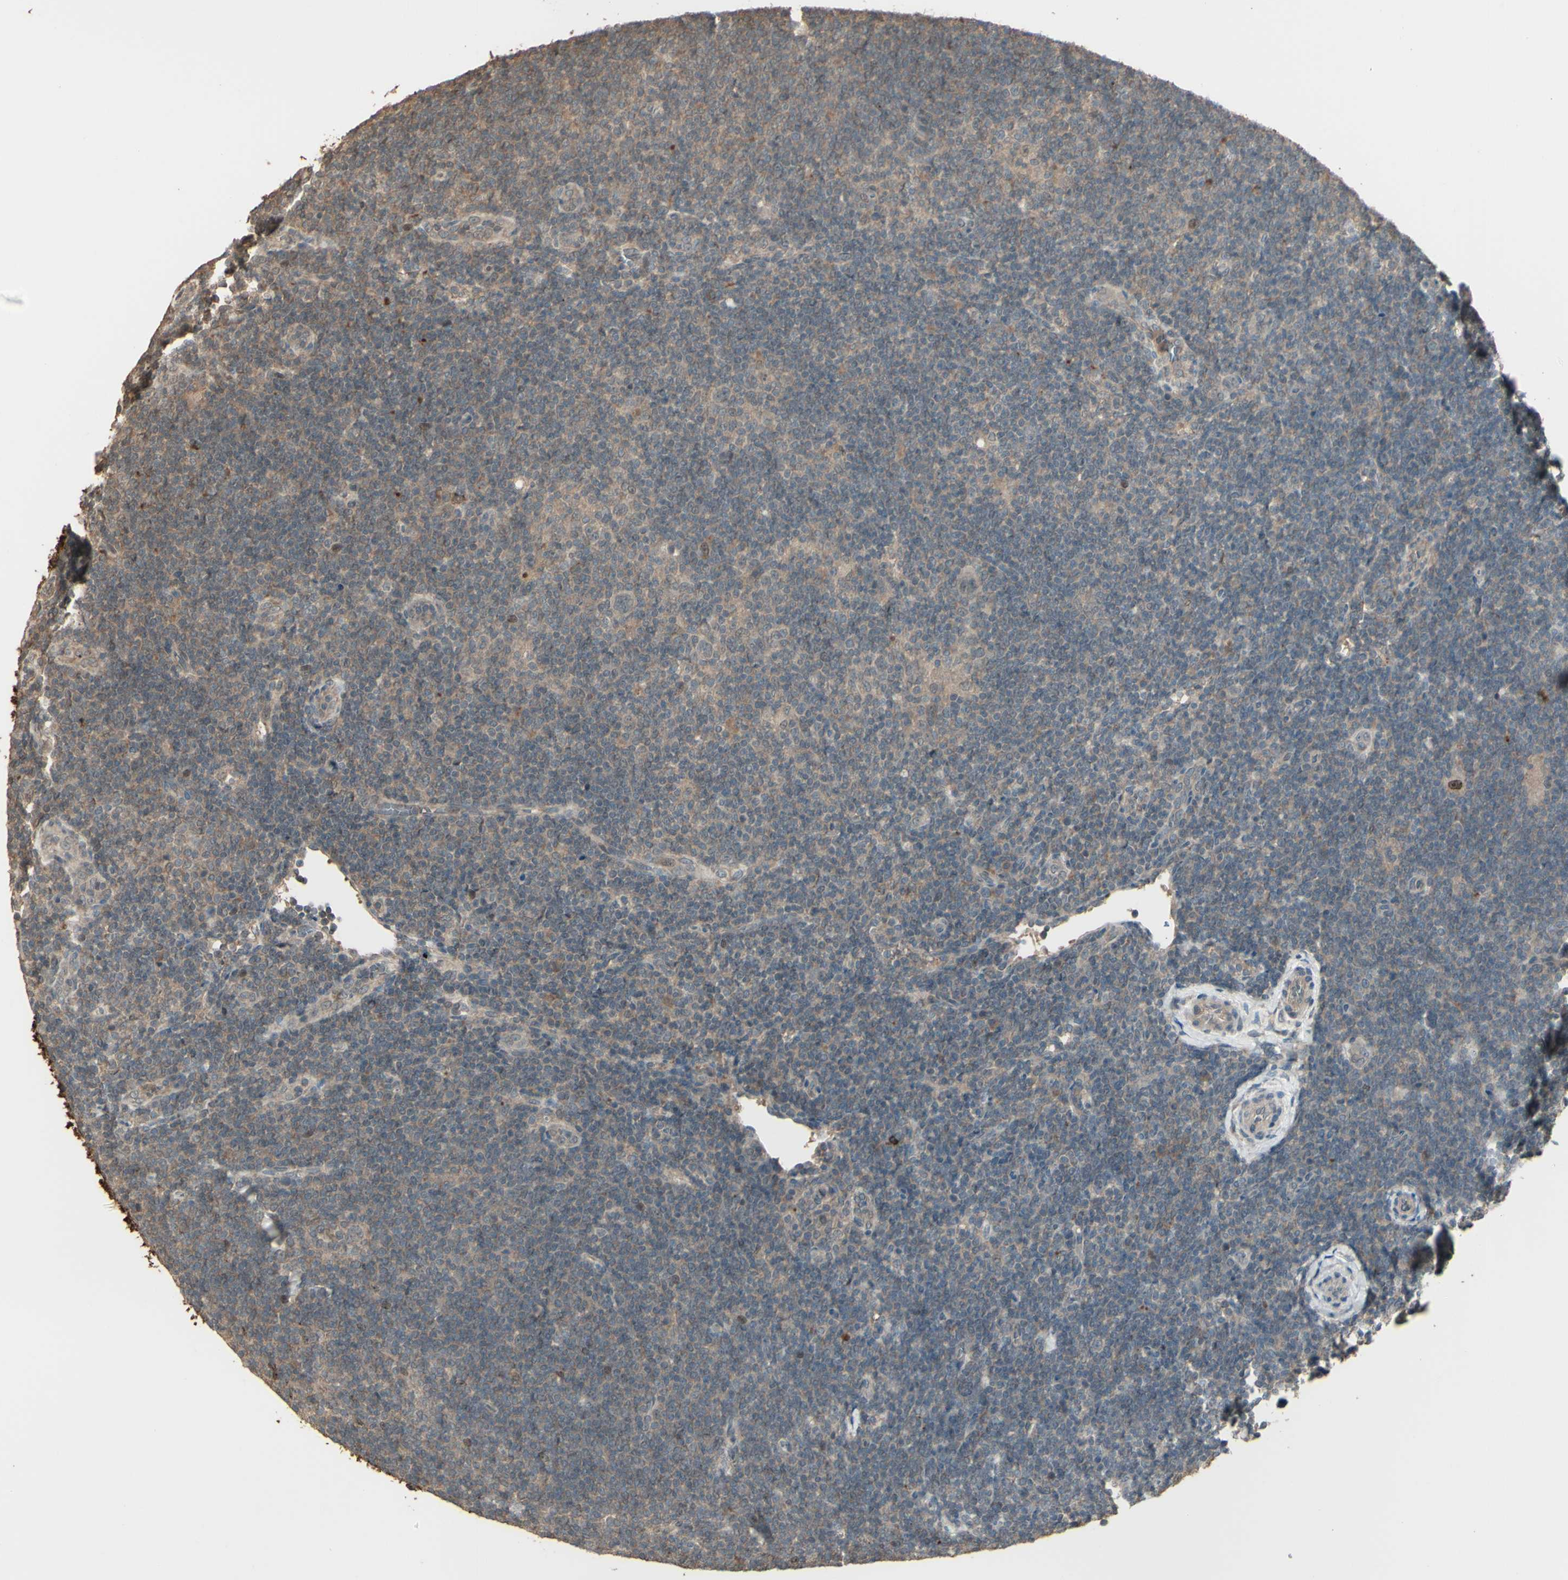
{"staining": {"intensity": "weak", "quantity": ">75%", "location": "cytoplasmic/membranous"}, "tissue": "lymphoma", "cell_type": "Tumor cells", "image_type": "cancer", "snomed": [{"axis": "morphology", "description": "Hodgkin's disease, NOS"}, {"axis": "topography", "description": "Lymph node"}], "caption": "Hodgkin's disease stained for a protein (brown) displays weak cytoplasmic/membranous positive staining in approximately >75% of tumor cells.", "gene": "GNAS", "patient": {"sex": "female", "age": 57}}